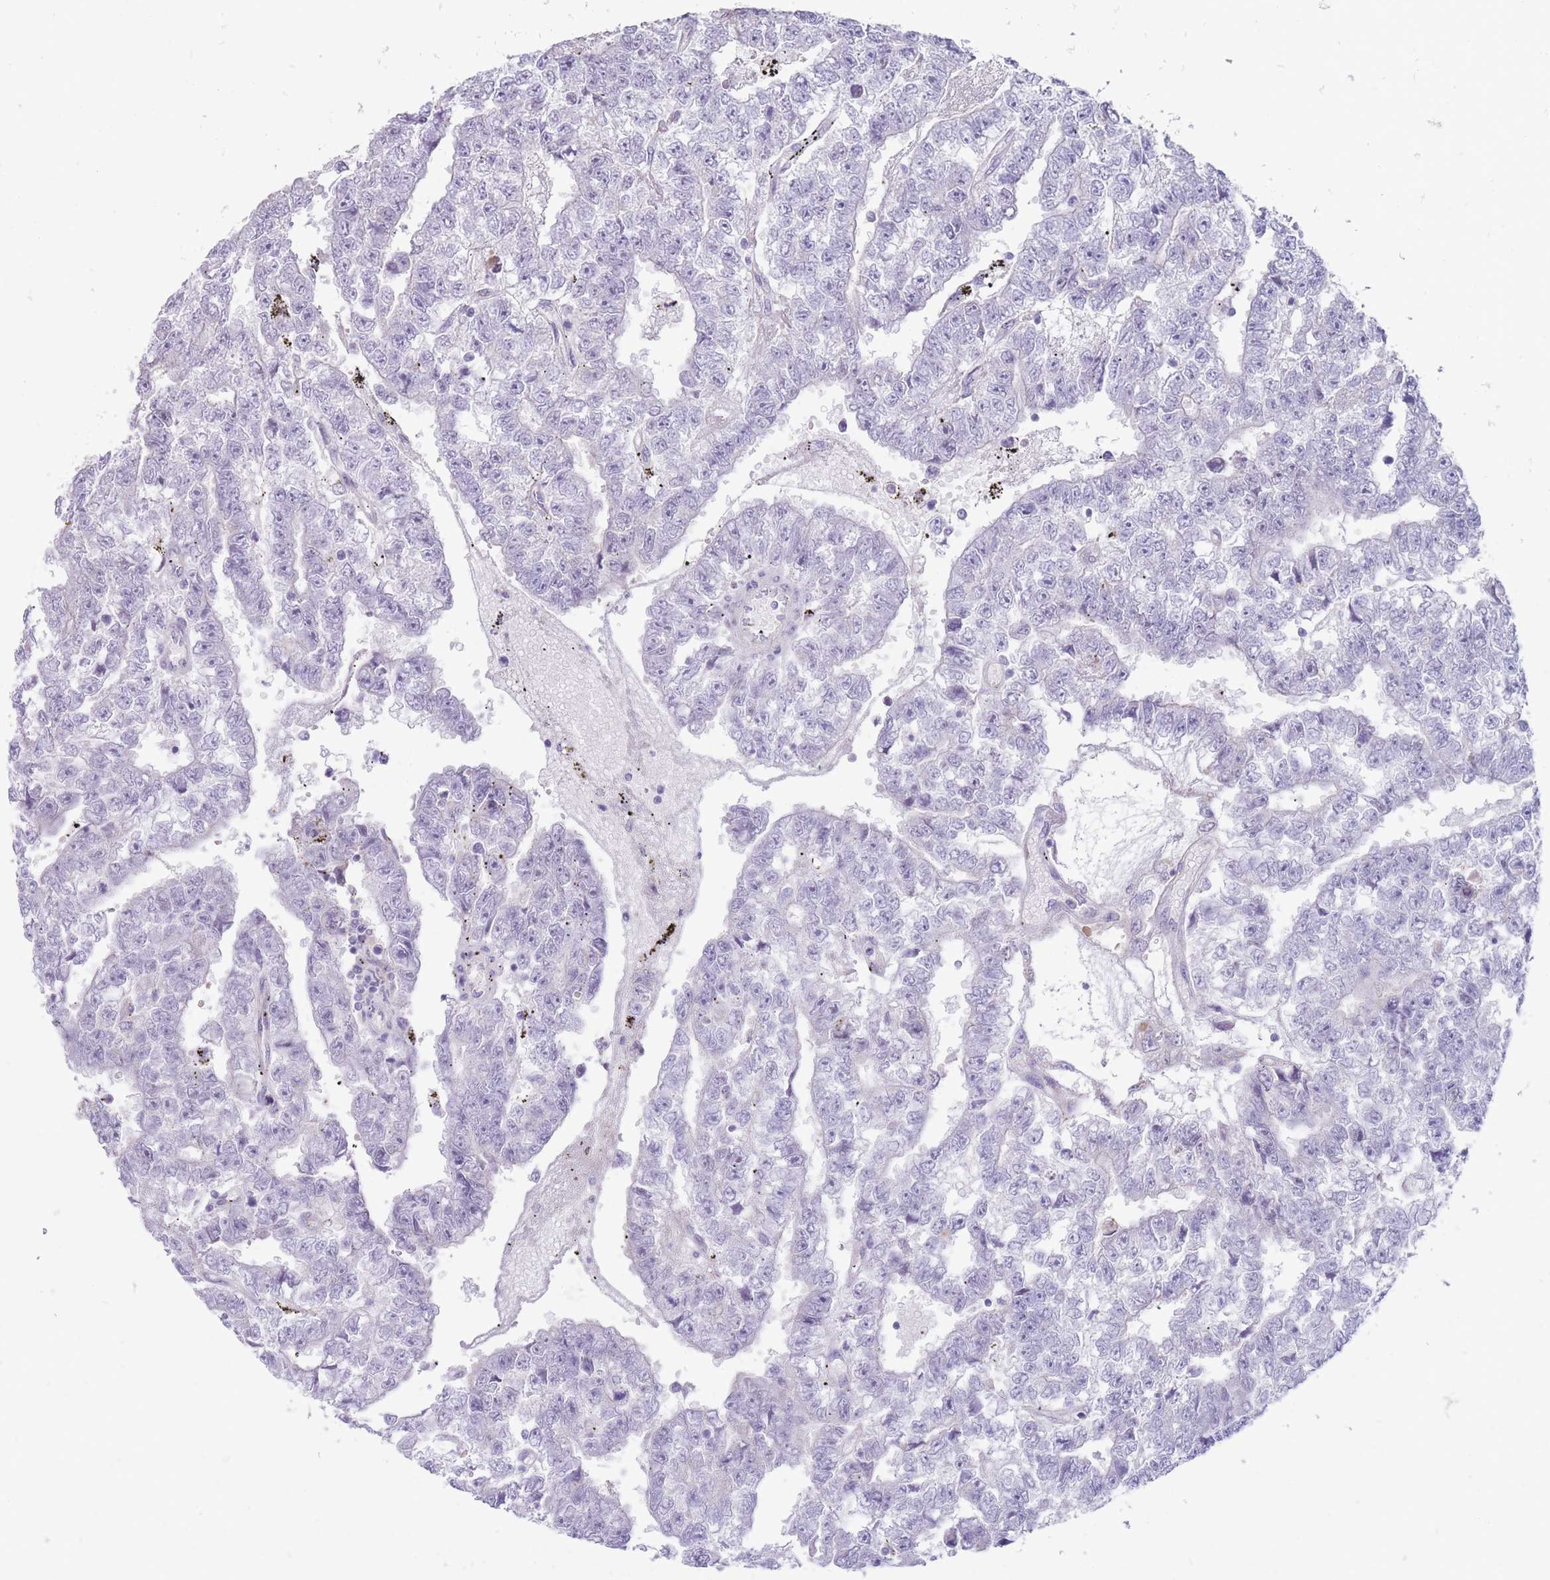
{"staining": {"intensity": "negative", "quantity": "none", "location": "none"}, "tissue": "testis cancer", "cell_type": "Tumor cells", "image_type": "cancer", "snomed": [{"axis": "morphology", "description": "Carcinoma, Embryonal, NOS"}, {"axis": "topography", "description": "Testis"}], "caption": "A micrograph of human testis cancer (embryonal carcinoma) is negative for staining in tumor cells.", "gene": "ERICH4", "patient": {"sex": "male", "age": 25}}